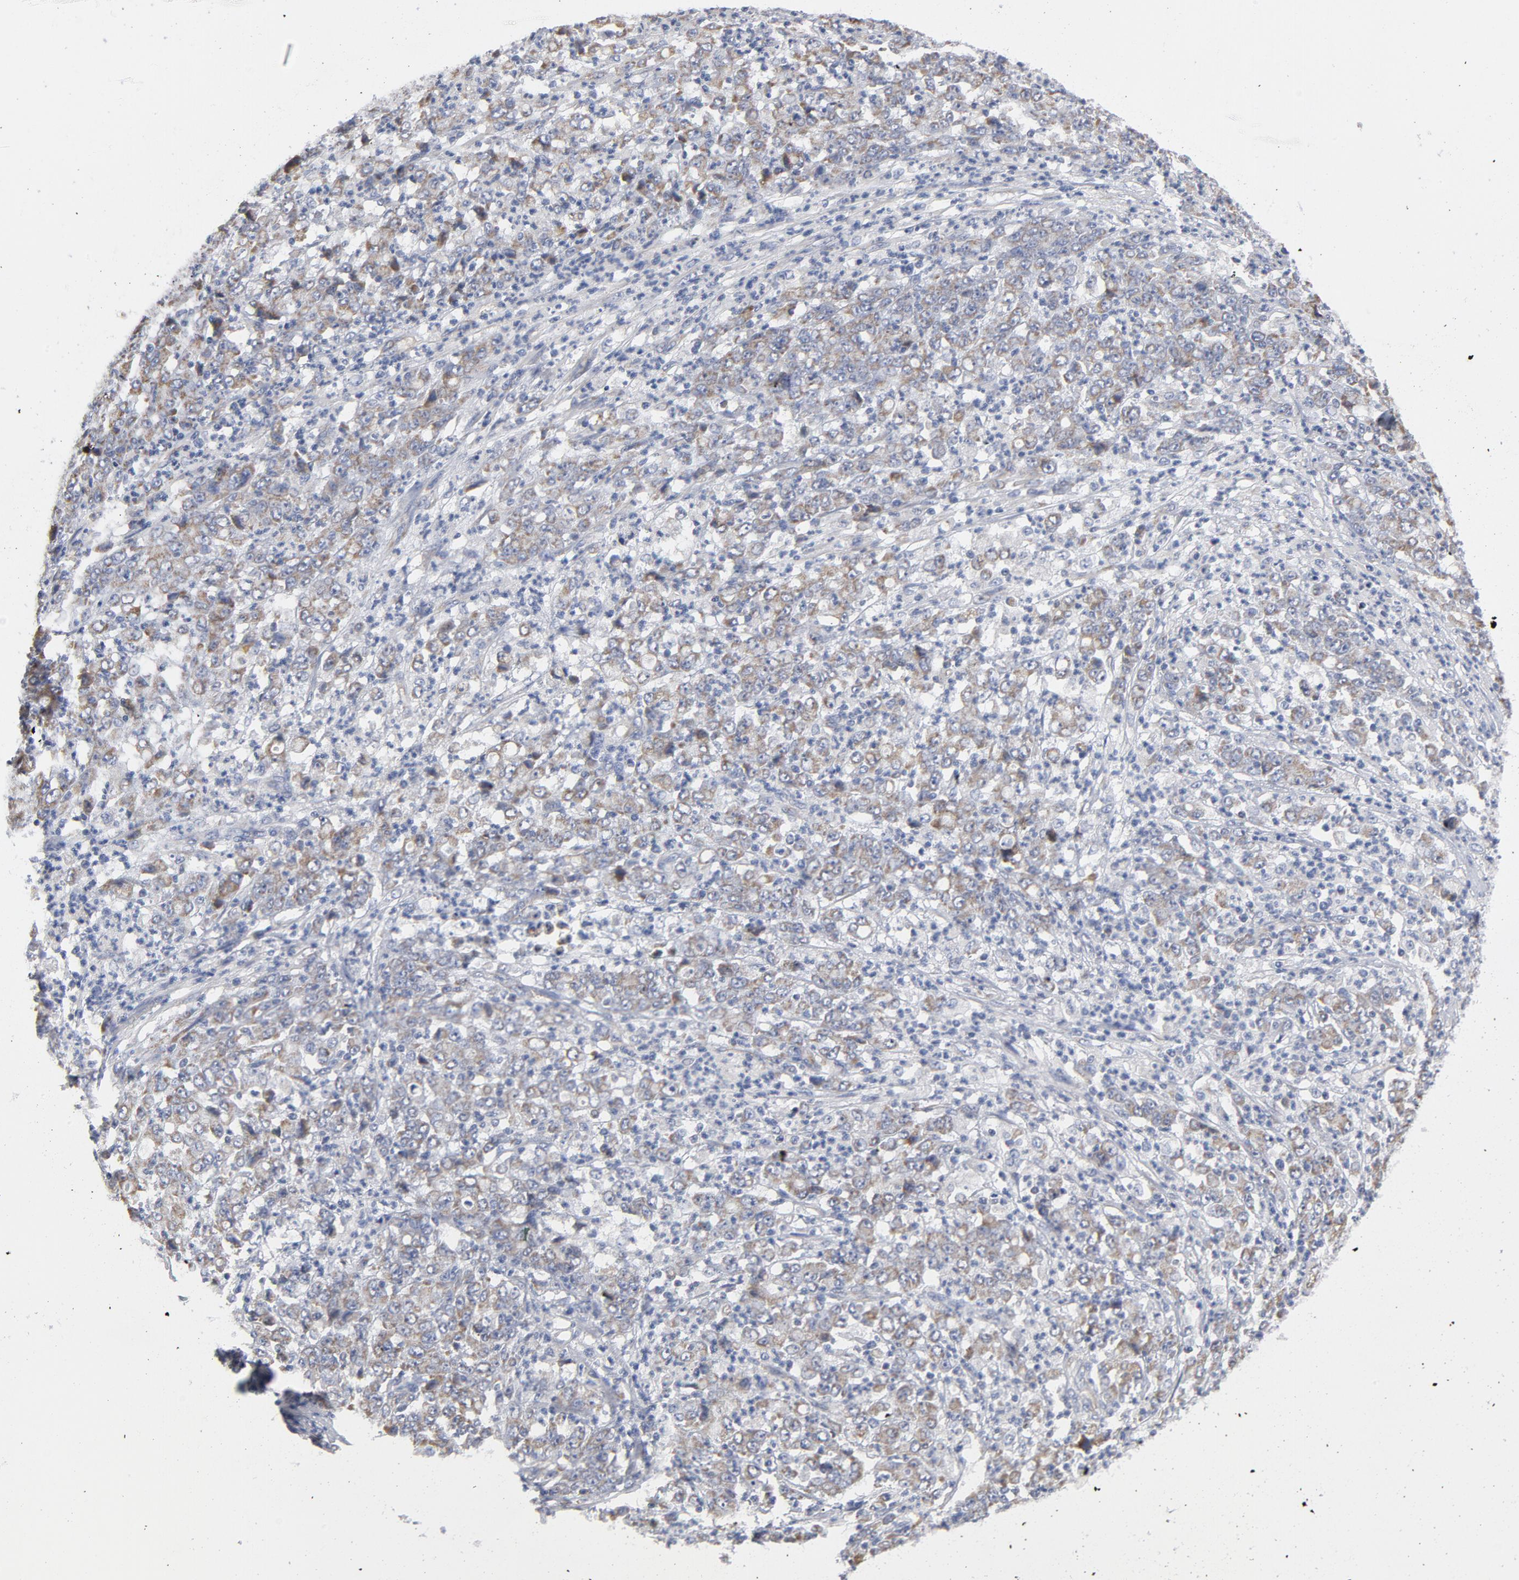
{"staining": {"intensity": "weak", "quantity": ">75%", "location": "cytoplasmic/membranous"}, "tissue": "stomach cancer", "cell_type": "Tumor cells", "image_type": "cancer", "snomed": [{"axis": "morphology", "description": "Adenocarcinoma, NOS"}, {"axis": "topography", "description": "Stomach, lower"}], "caption": "Protein staining of stomach cancer (adenocarcinoma) tissue shows weak cytoplasmic/membranous staining in approximately >75% of tumor cells.", "gene": "OXA1L", "patient": {"sex": "female", "age": 71}}